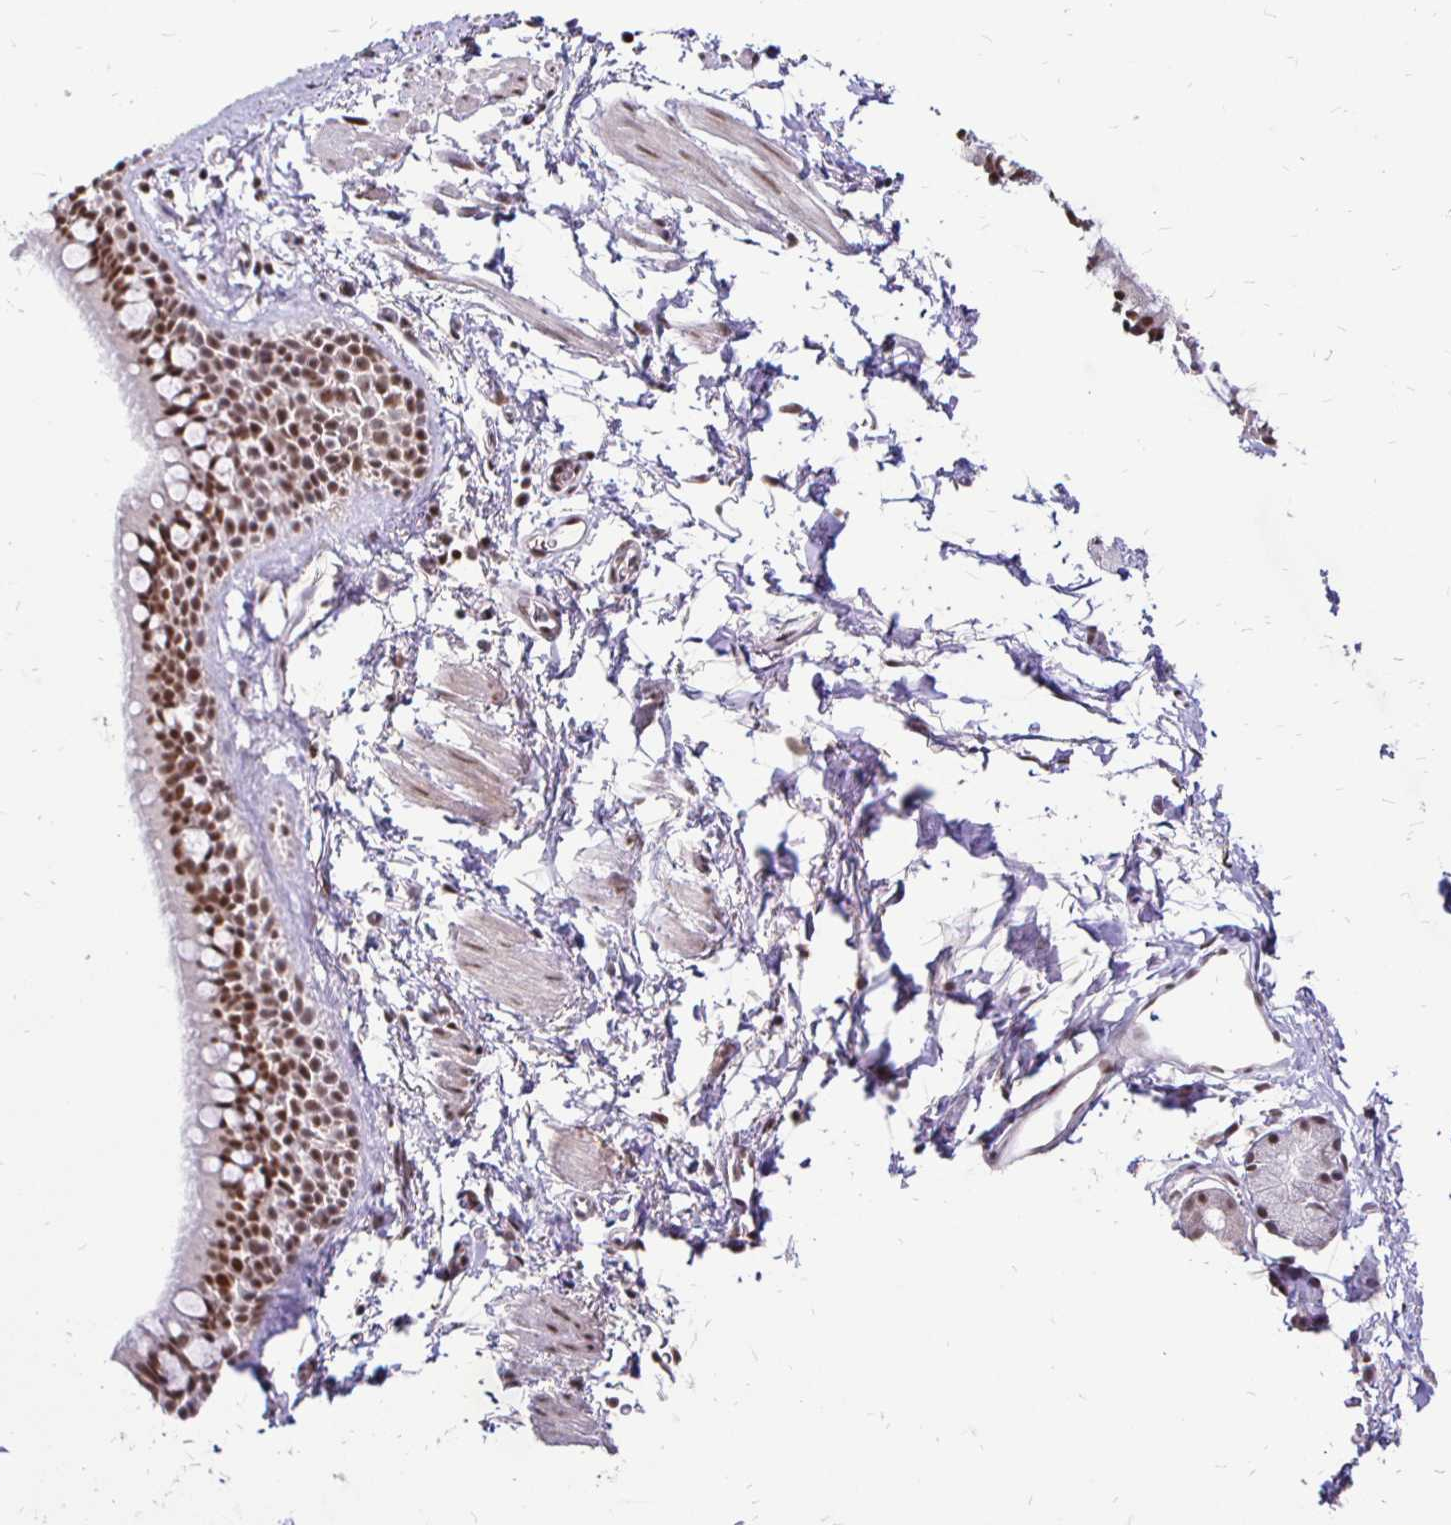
{"staining": {"intensity": "moderate", "quantity": ">75%", "location": "nuclear"}, "tissue": "bronchus", "cell_type": "Respiratory epithelial cells", "image_type": "normal", "snomed": [{"axis": "morphology", "description": "Normal tissue, NOS"}, {"axis": "topography", "description": "Lymph node"}, {"axis": "topography", "description": "Cartilage tissue"}, {"axis": "topography", "description": "Bronchus"}], "caption": "Immunohistochemistry staining of benign bronchus, which displays medium levels of moderate nuclear positivity in approximately >75% of respiratory epithelial cells indicating moderate nuclear protein expression. The staining was performed using DAB (brown) for protein detection and nuclei were counterstained in hematoxylin (blue).", "gene": "SIN3A", "patient": {"sex": "female", "age": 70}}